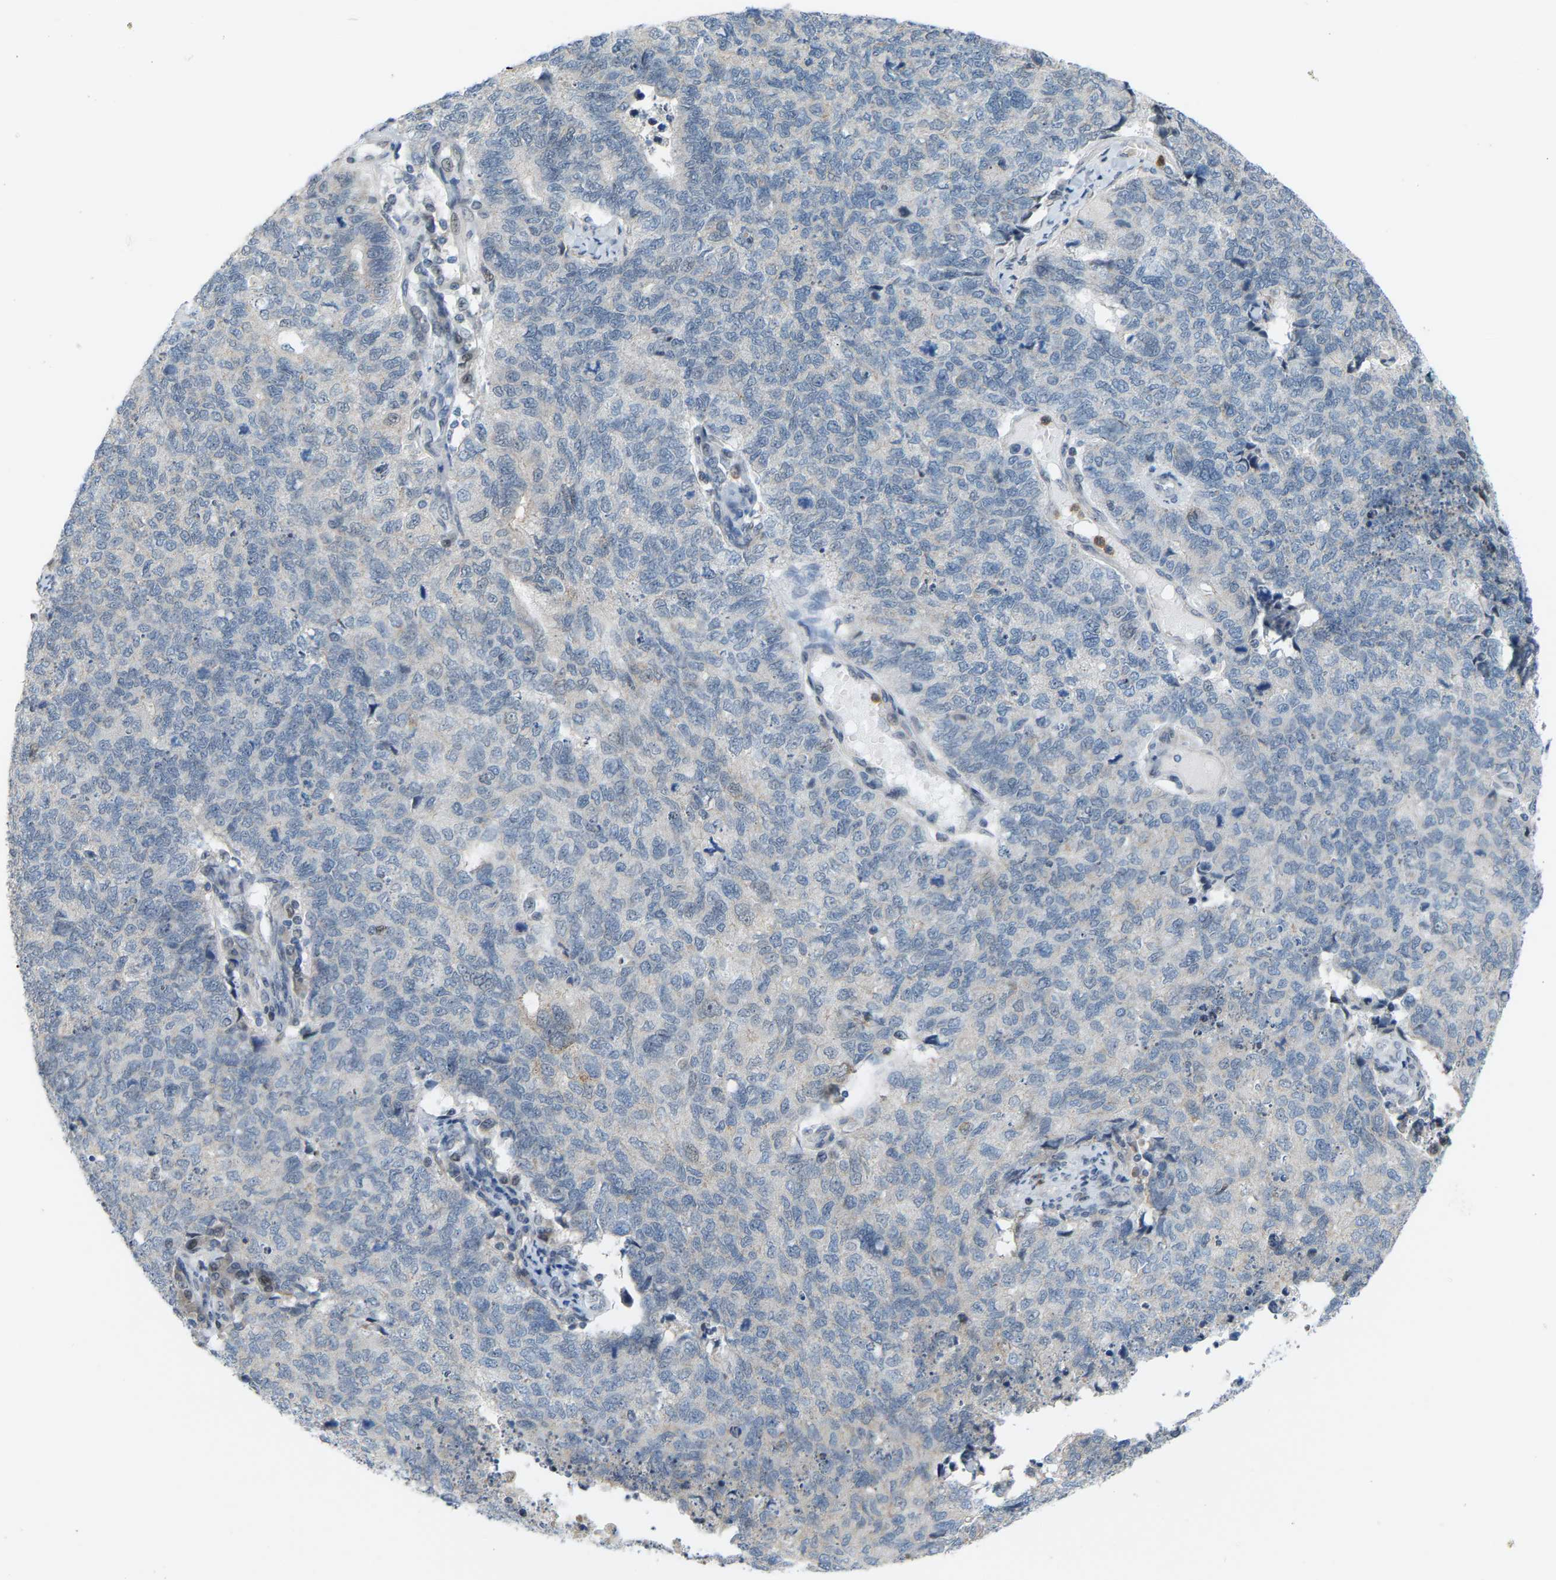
{"staining": {"intensity": "negative", "quantity": "none", "location": "none"}, "tissue": "cervical cancer", "cell_type": "Tumor cells", "image_type": "cancer", "snomed": [{"axis": "morphology", "description": "Squamous cell carcinoma, NOS"}, {"axis": "topography", "description": "Cervix"}], "caption": "Tumor cells are negative for brown protein staining in cervical cancer (squamous cell carcinoma).", "gene": "CROT", "patient": {"sex": "female", "age": 63}}